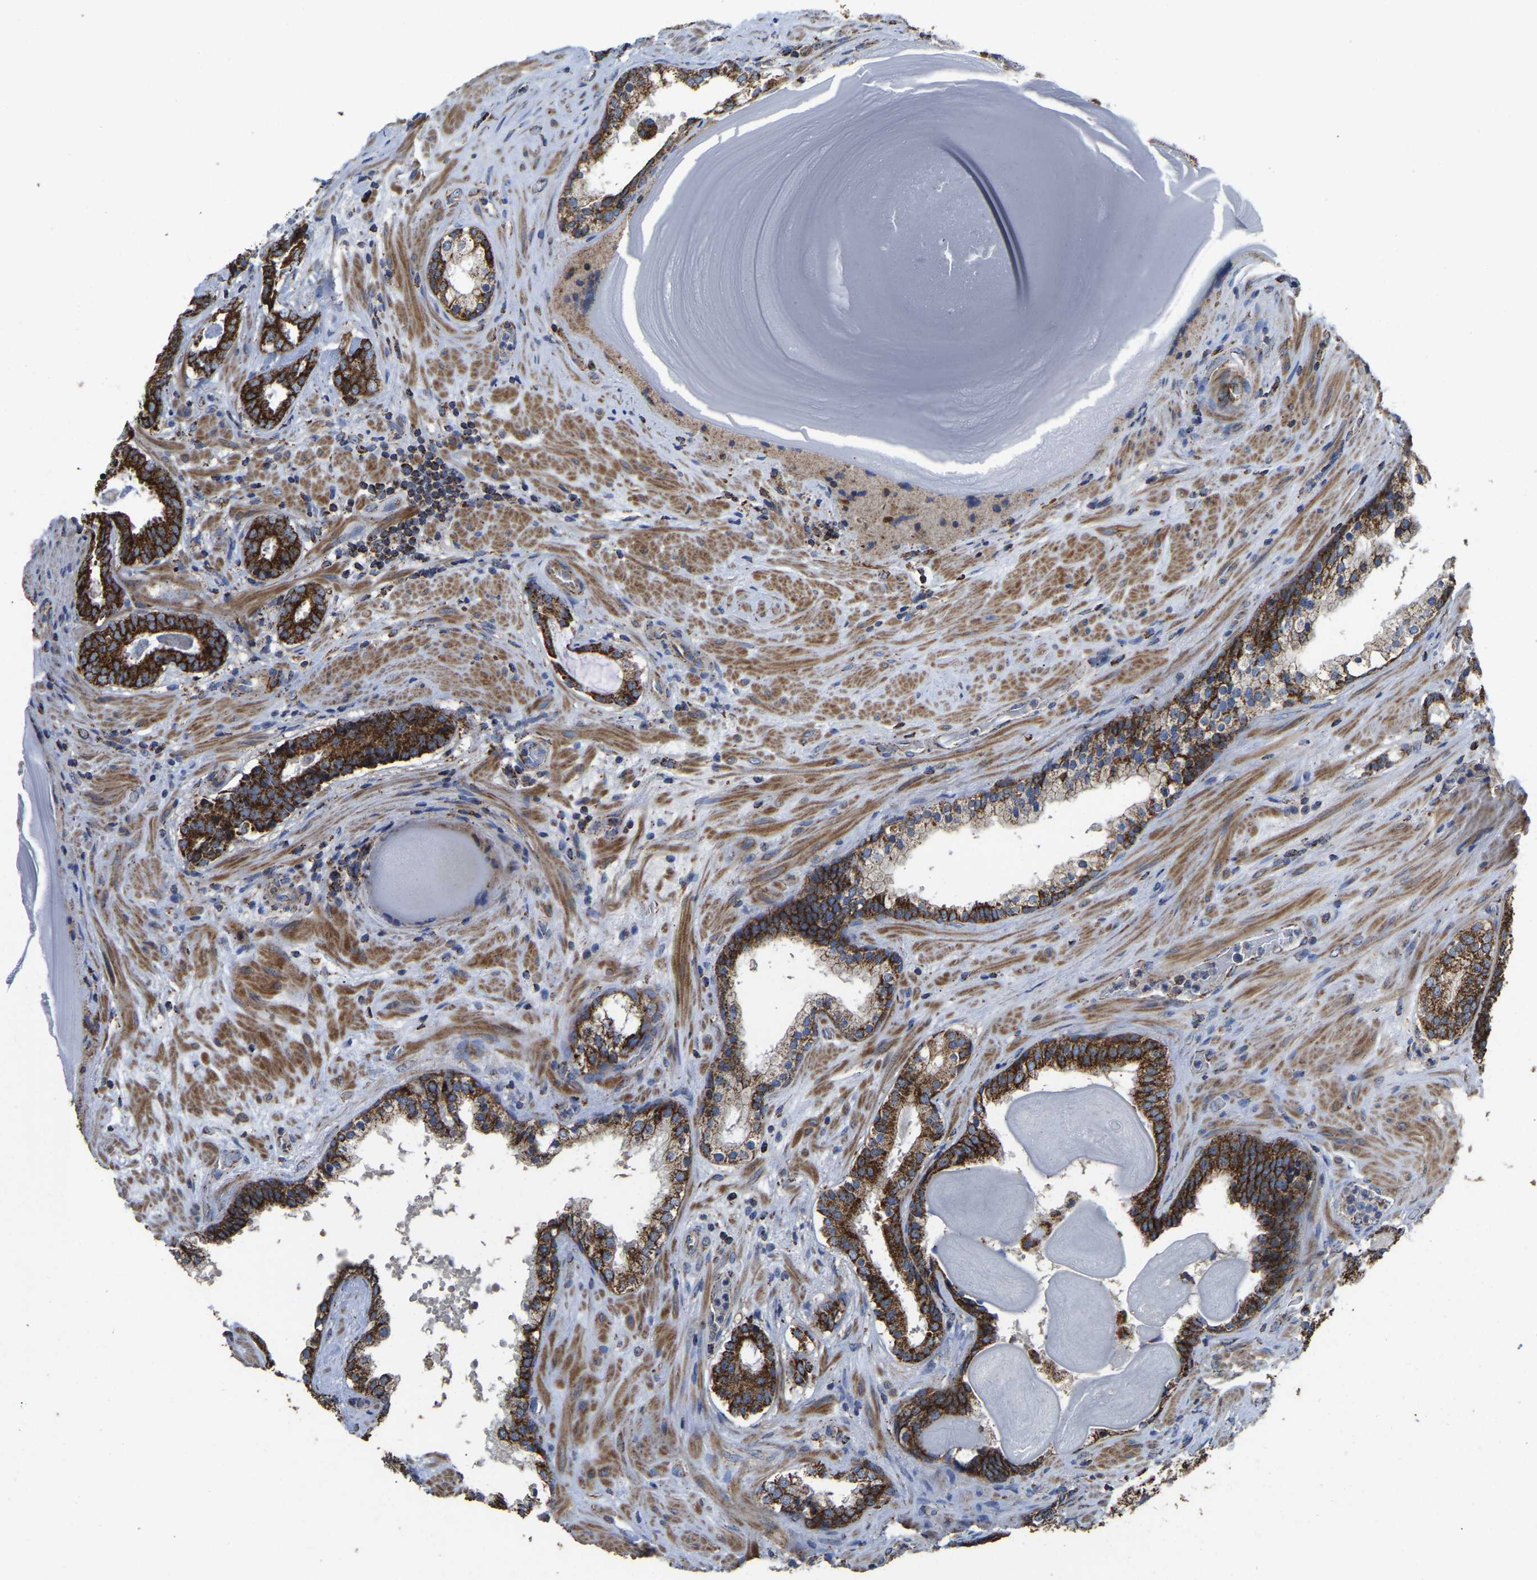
{"staining": {"intensity": "strong", "quantity": ">75%", "location": "cytoplasmic/membranous"}, "tissue": "prostate cancer", "cell_type": "Tumor cells", "image_type": "cancer", "snomed": [{"axis": "morphology", "description": "Adenocarcinoma, Low grade"}, {"axis": "topography", "description": "Prostate"}], "caption": "Approximately >75% of tumor cells in human adenocarcinoma (low-grade) (prostate) demonstrate strong cytoplasmic/membranous protein positivity as visualized by brown immunohistochemical staining.", "gene": "ETFA", "patient": {"sex": "male", "age": 69}}